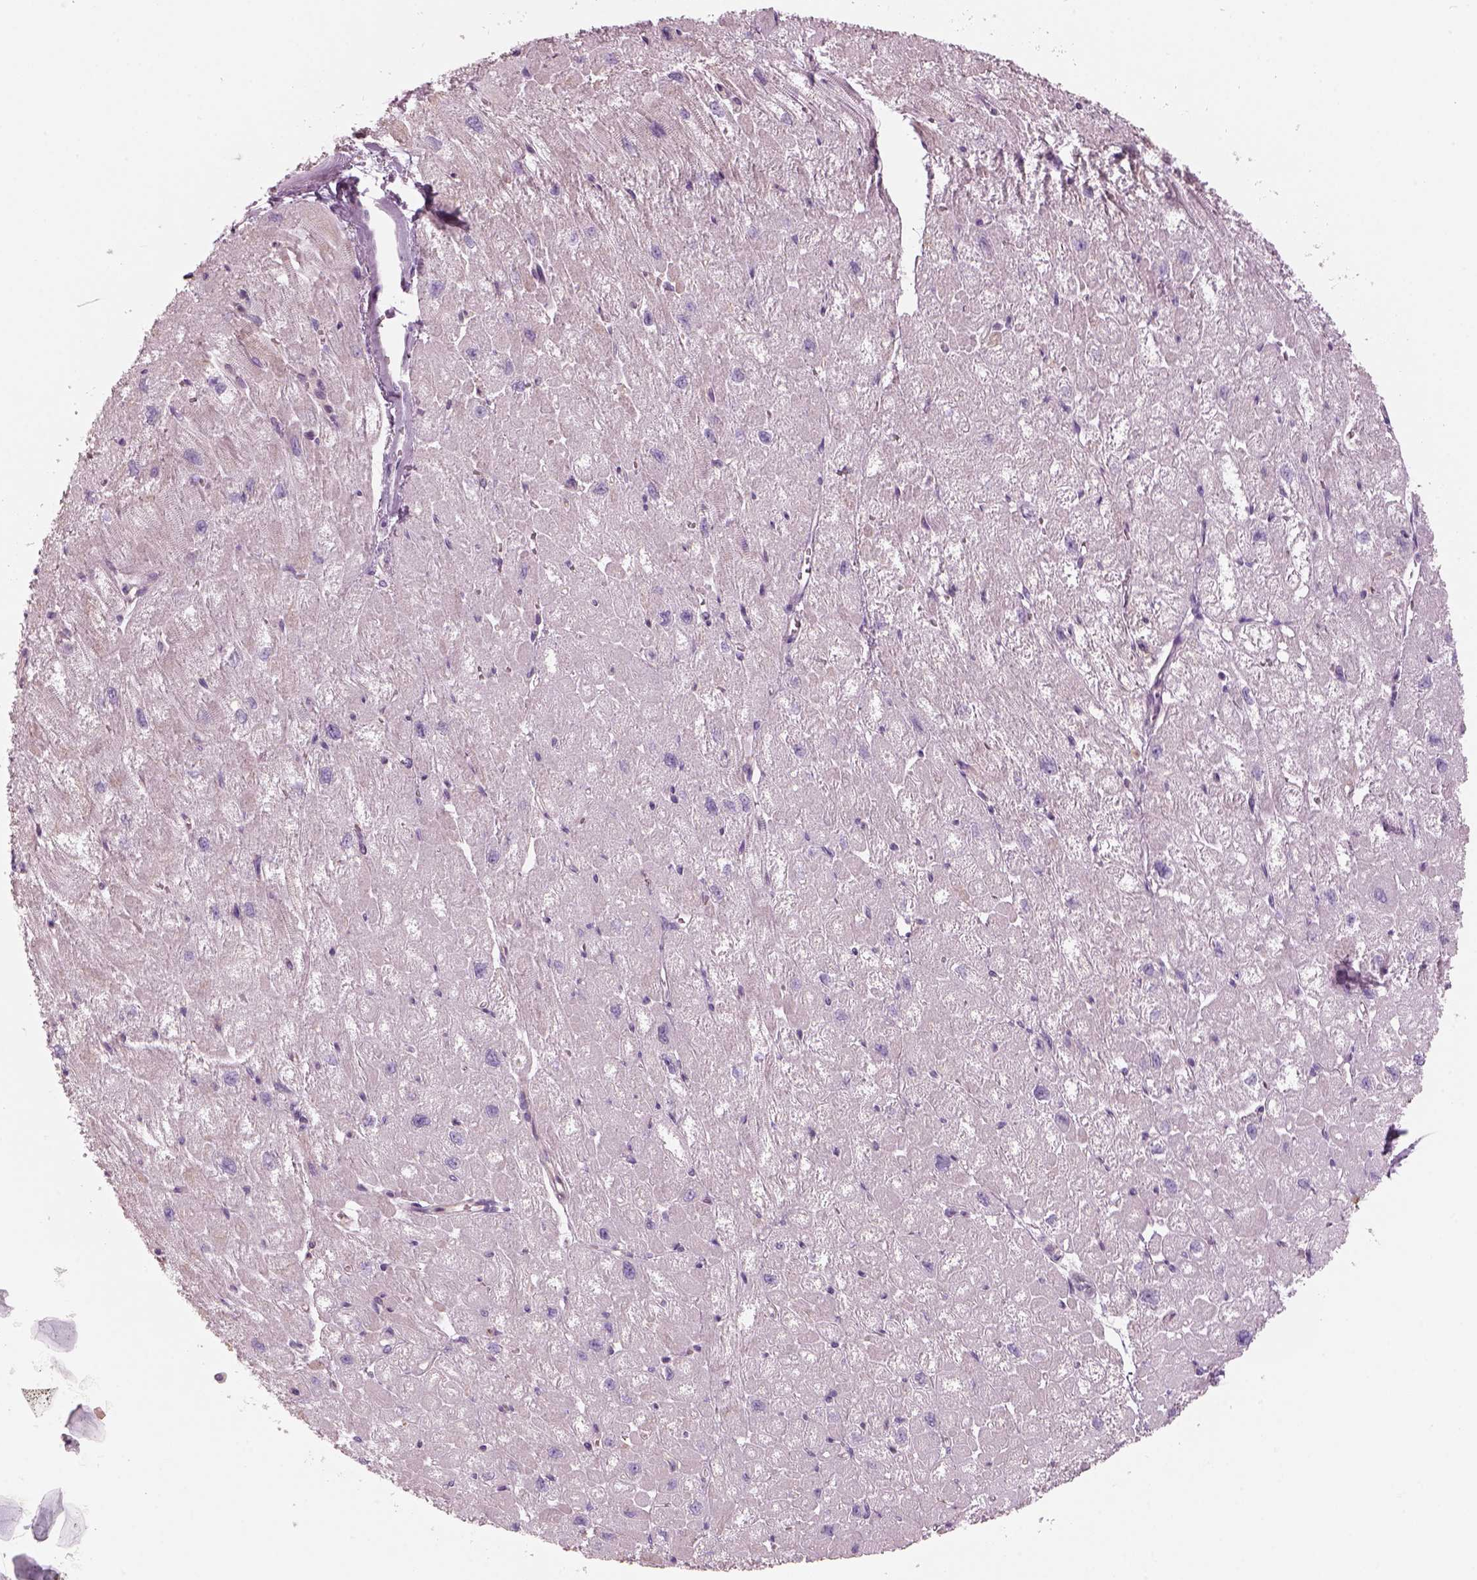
{"staining": {"intensity": "negative", "quantity": "none", "location": "none"}, "tissue": "heart muscle", "cell_type": "Cardiomyocytes", "image_type": "normal", "snomed": [{"axis": "morphology", "description": "Normal tissue, NOS"}, {"axis": "topography", "description": "Heart"}], "caption": "This is an IHC image of benign human heart muscle. There is no staining in cardiomyocytes.", "gene": "SLC1A7", "patient": {"sex": "male", "age": 61}}